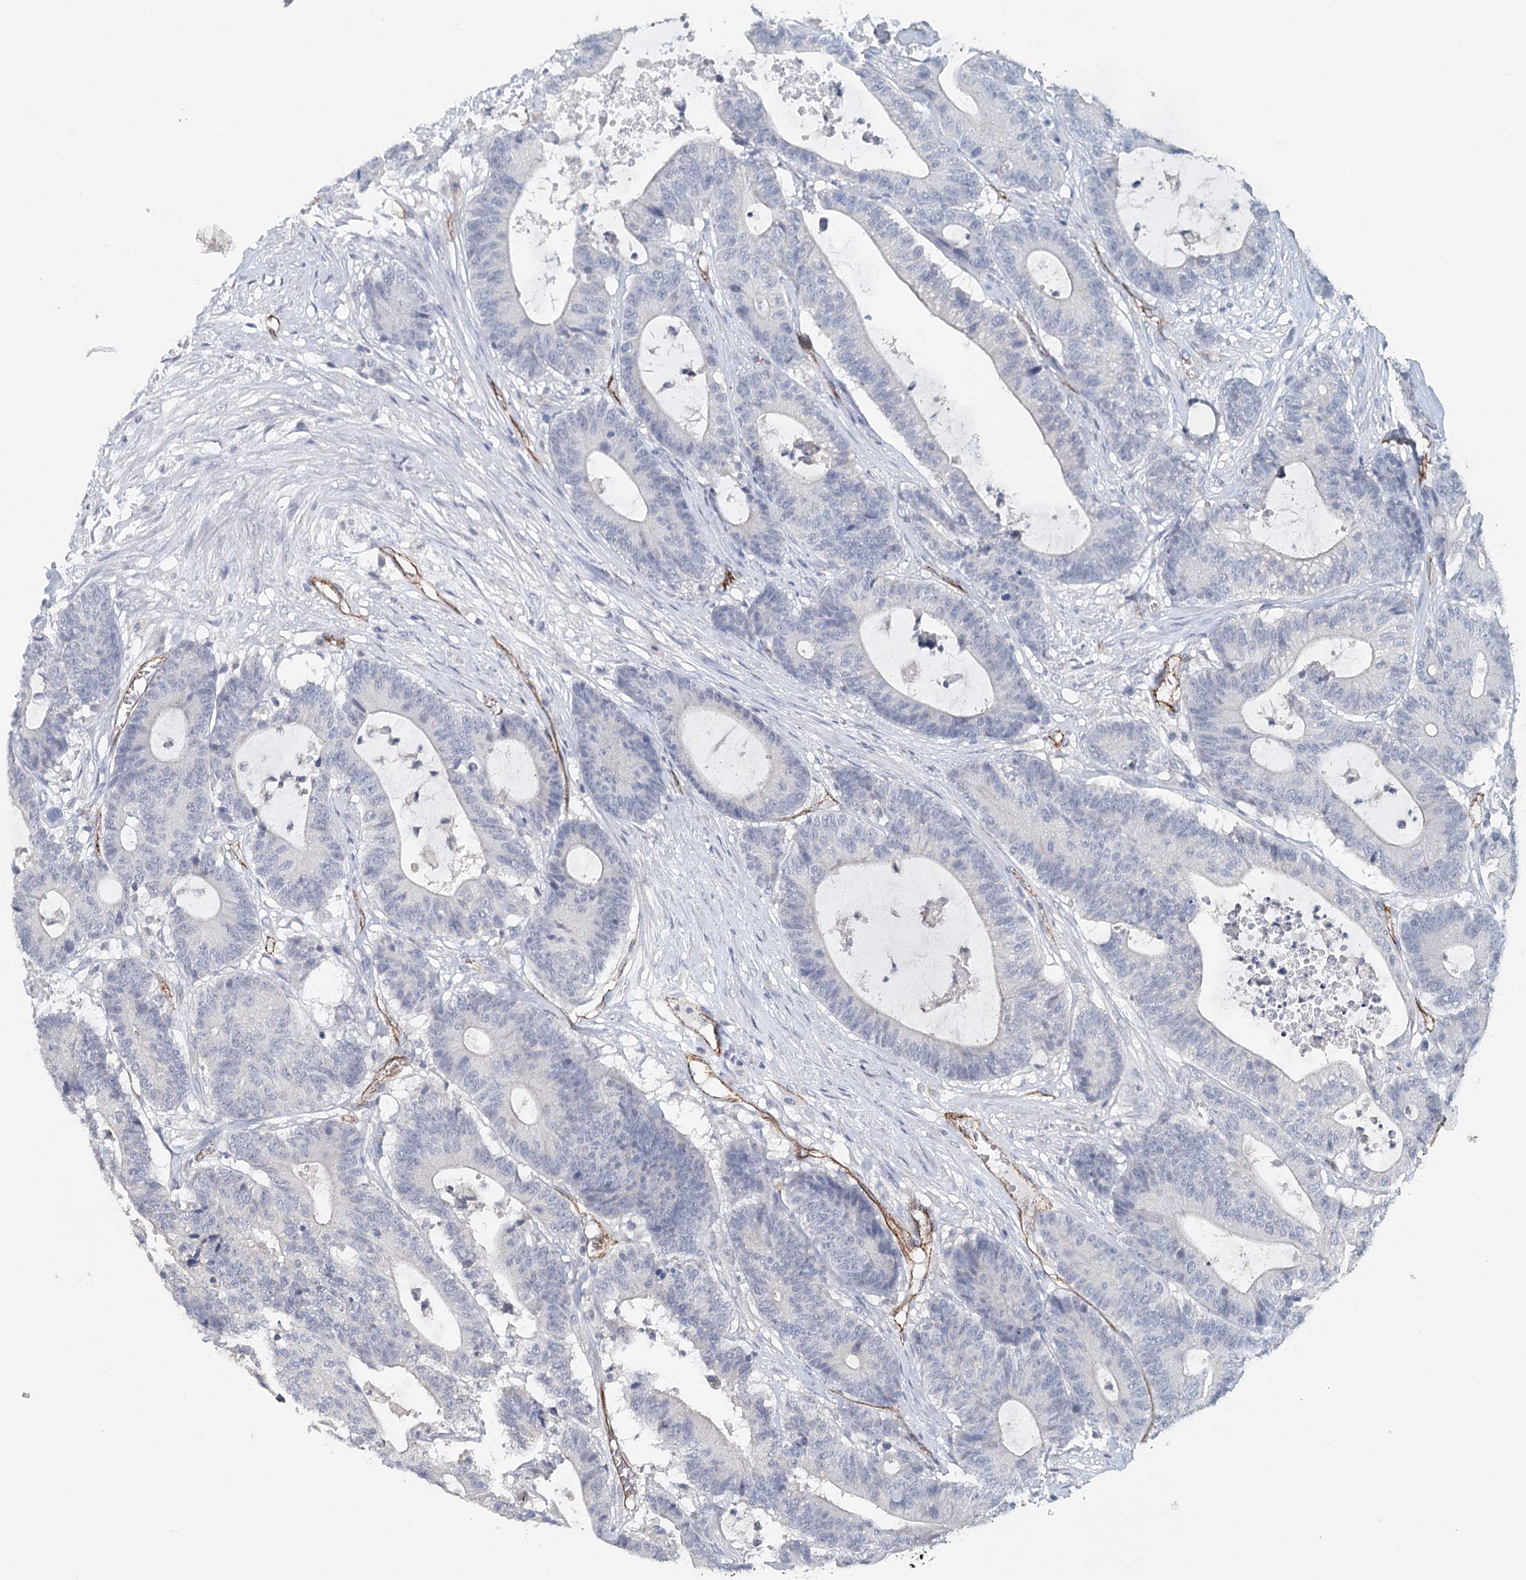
{"staining": {"intensity": "negative", "quantity": "none", "location": "none"}, "tissue": "colorectal cancer", "cell_type": "Tumor cells", "image_type": "cancer", "snomed": [{"axis": "morphology", "description": "Adenocarcinoma, NOS"}, {"axis": "topography", "description": "Colon"}], "caption": "Human adenocarcinoma (colorectal) stained for a protein using IHC shows no positivity in tumor cells.", "gene": "SYNPO", "patient": {"sex": "female", "age": 84}}